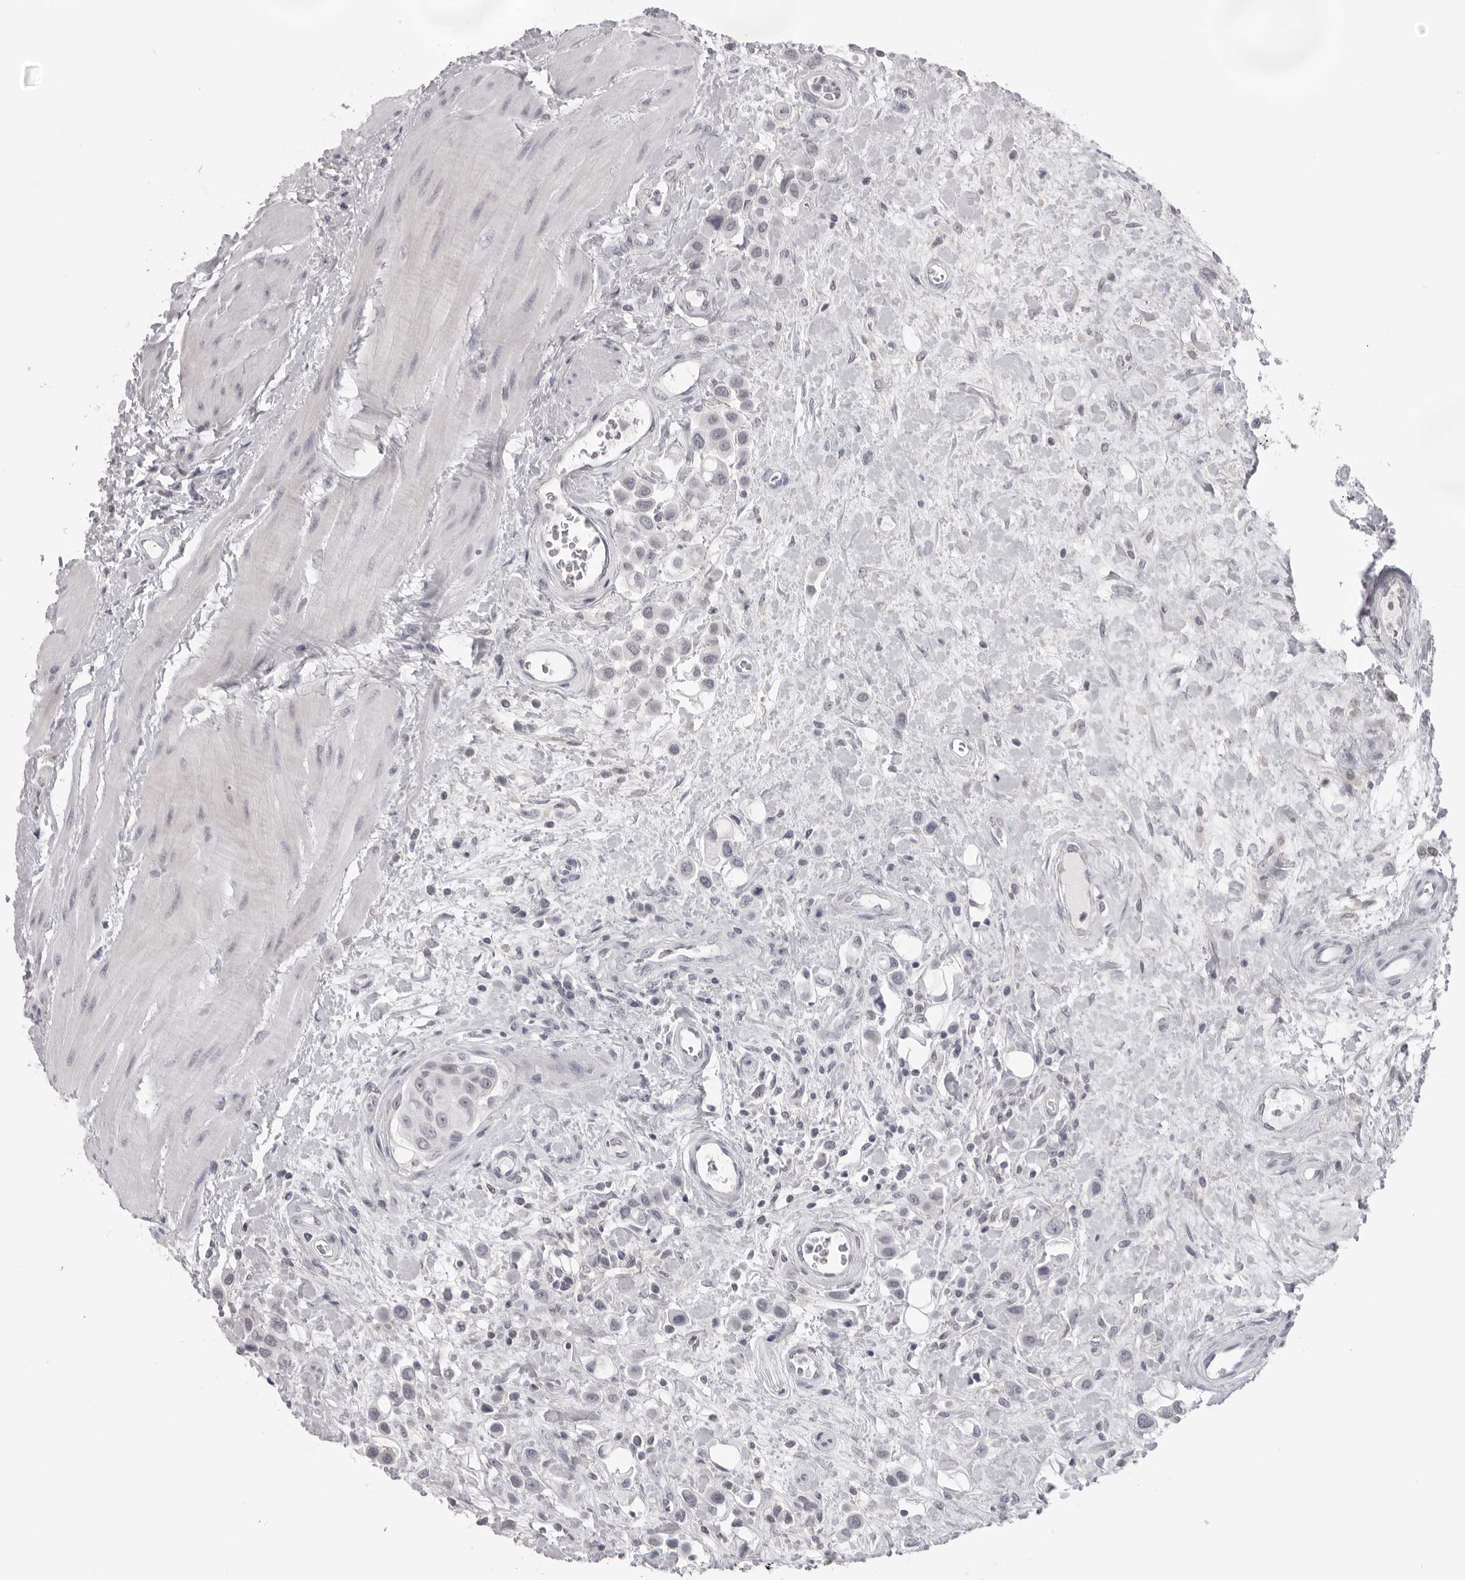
{"staining": {"intensity": "negative", "quantity": "none", "location": "none"}, "tissue": "urothelial cancer", "cell_type": "Tumor cells", "image_type": "cancer", "snomed": [{"axis": "morphology", "description": "Urothelial carcinoma, High grade"}, {"axis": "topography", "description": "Urinary bladder"}], "caption": "A high-resolution photomicrograph shows IHC staining of urothelial cancer, which displays no significant staining in tumor cells.", "gene": "DNALI1", "patient": {"sex": "male", "age": 50}}